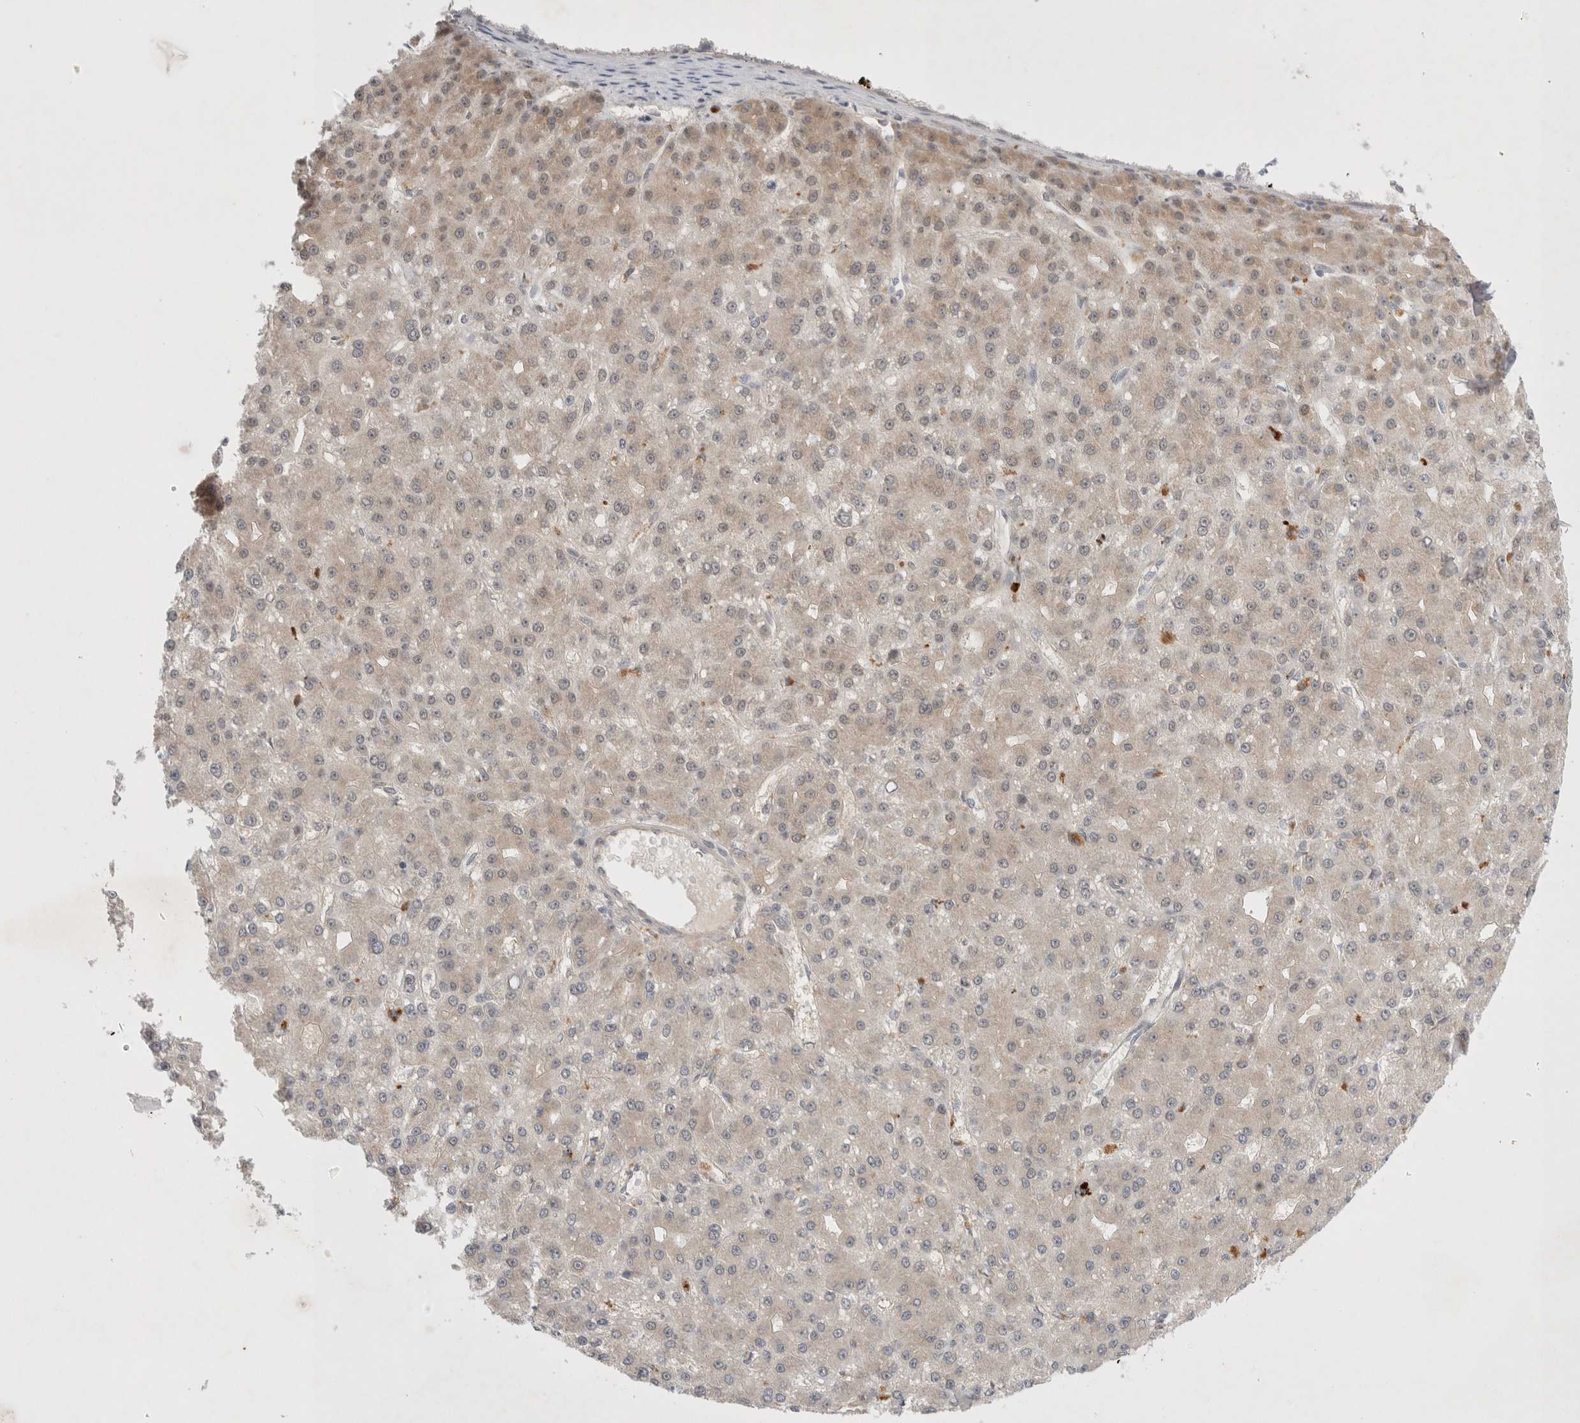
{"staining": {"intensity": "weak", "quantity": "<25%", "location": "cytoplasmic/membranous"}, "tissue": "liver cancer", "cell_type": "Tumor cells", "image_type": "cancer", "snomed": [{"axis": "morphology", "description": "Carcinoma, Hepatocellular, NOS"}, {"axis": "topography", "description": "Liver"}], "caption": "The image exhibits no significant positivity in tumor cells of liver cancer (hepatocellular carcinoma). The staining is performed using DAB brown chromogen with nuclei counter-stained in using hematoxylin.", "gene": "WIPF2", "patient": {"sex": "male", "age": 67}}